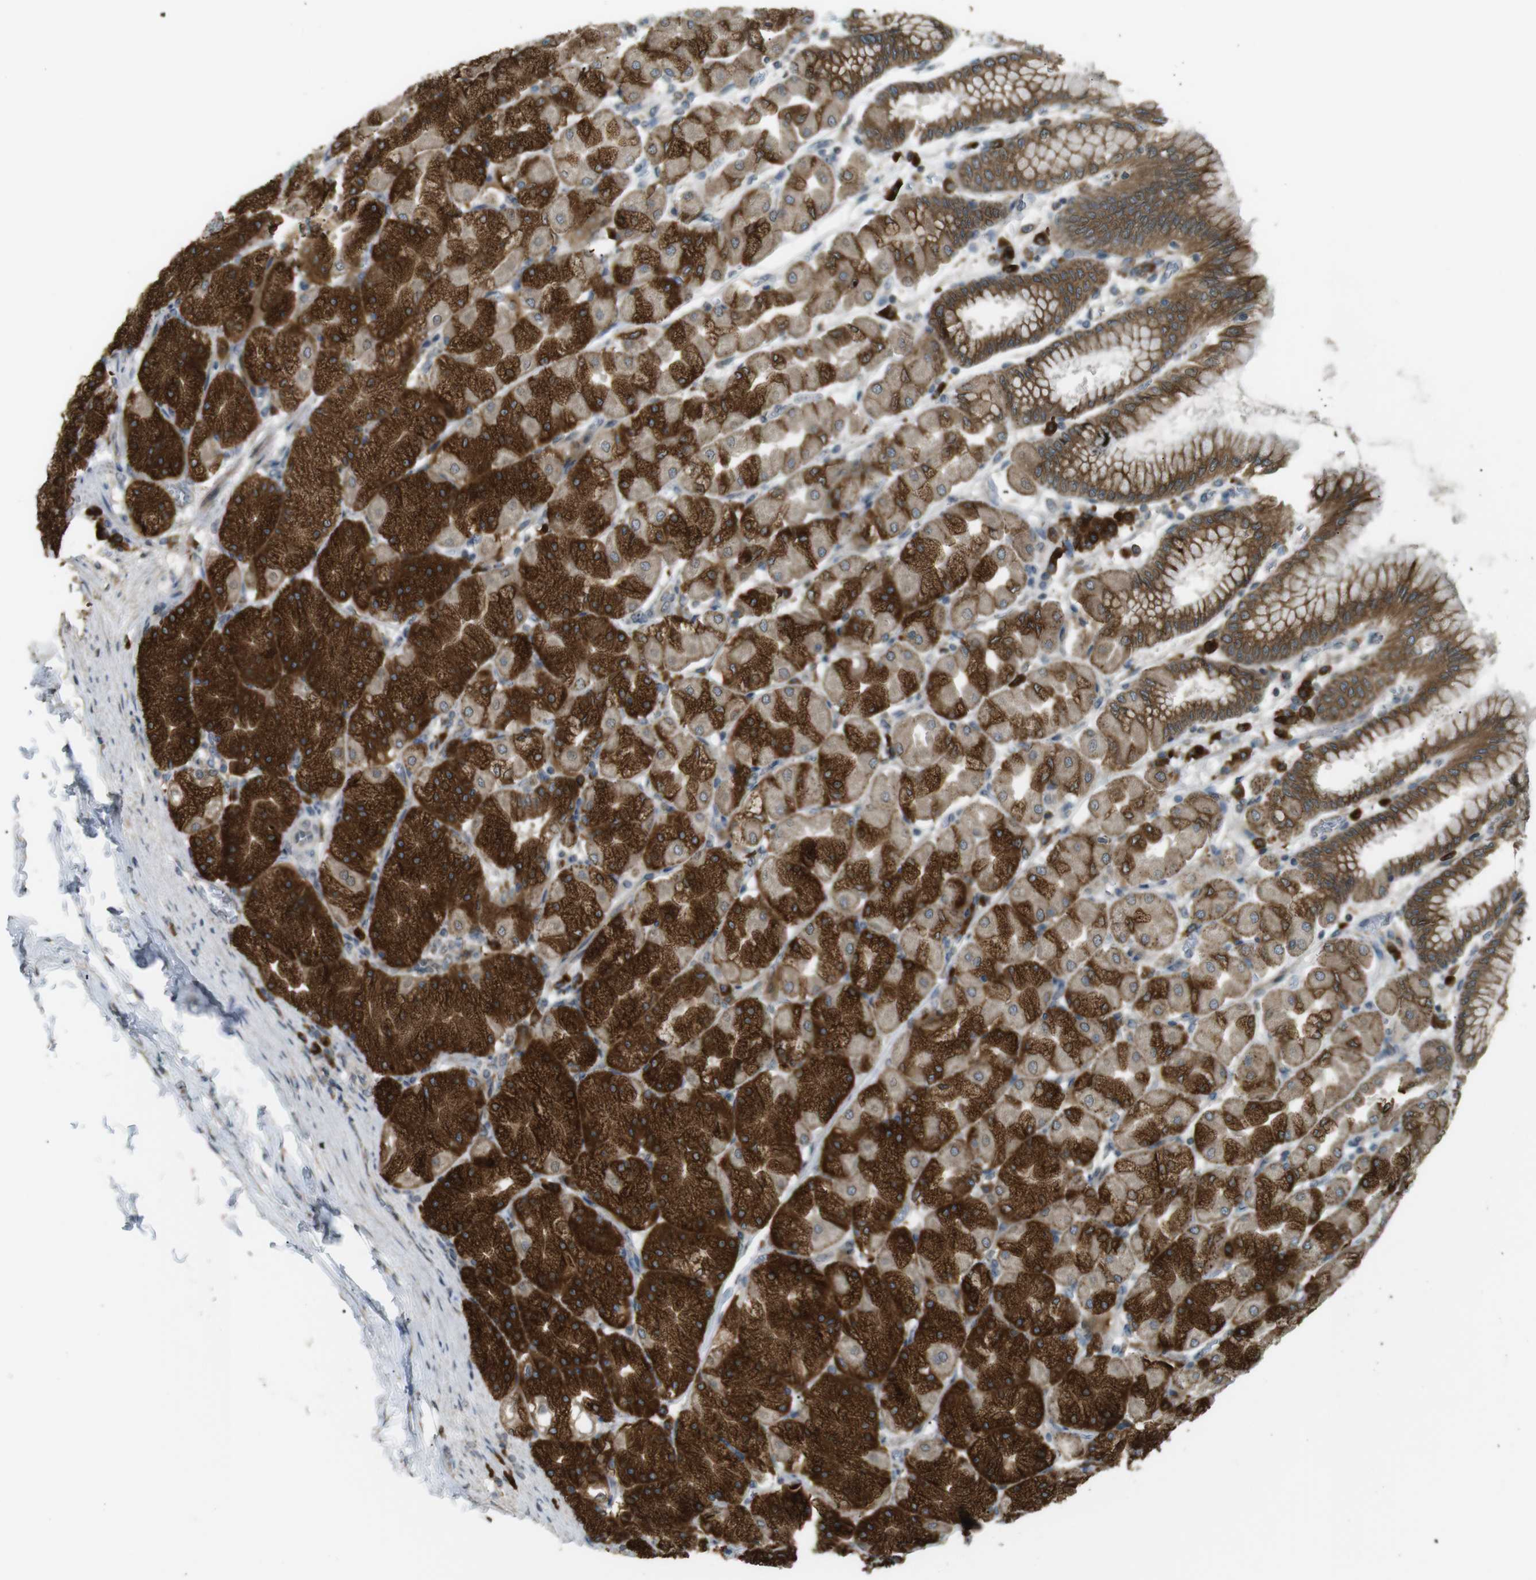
{"staining": {"intensity": "strong", "quantity": ">75%", "location": "cytoplasmic/membranous"}, "tissue": "stomach", "cell_type": "Glandular cells", "image_type": "normal", "snomed": [{"axis": "morphology", "description": "Normal tissue, NOS"}, {"axis": "topography", "description": "Stomach, upper"}], "caption": "Immunohistochemical staining of unremarkable human stomach exhibits strong cytoplasmic/membranous protein staining in about >75% of glandular cells. (IHC, brightfield microscopy, high magnification).", "gene": "TMED4", "patient": {"sex": "female", "age": 56}}